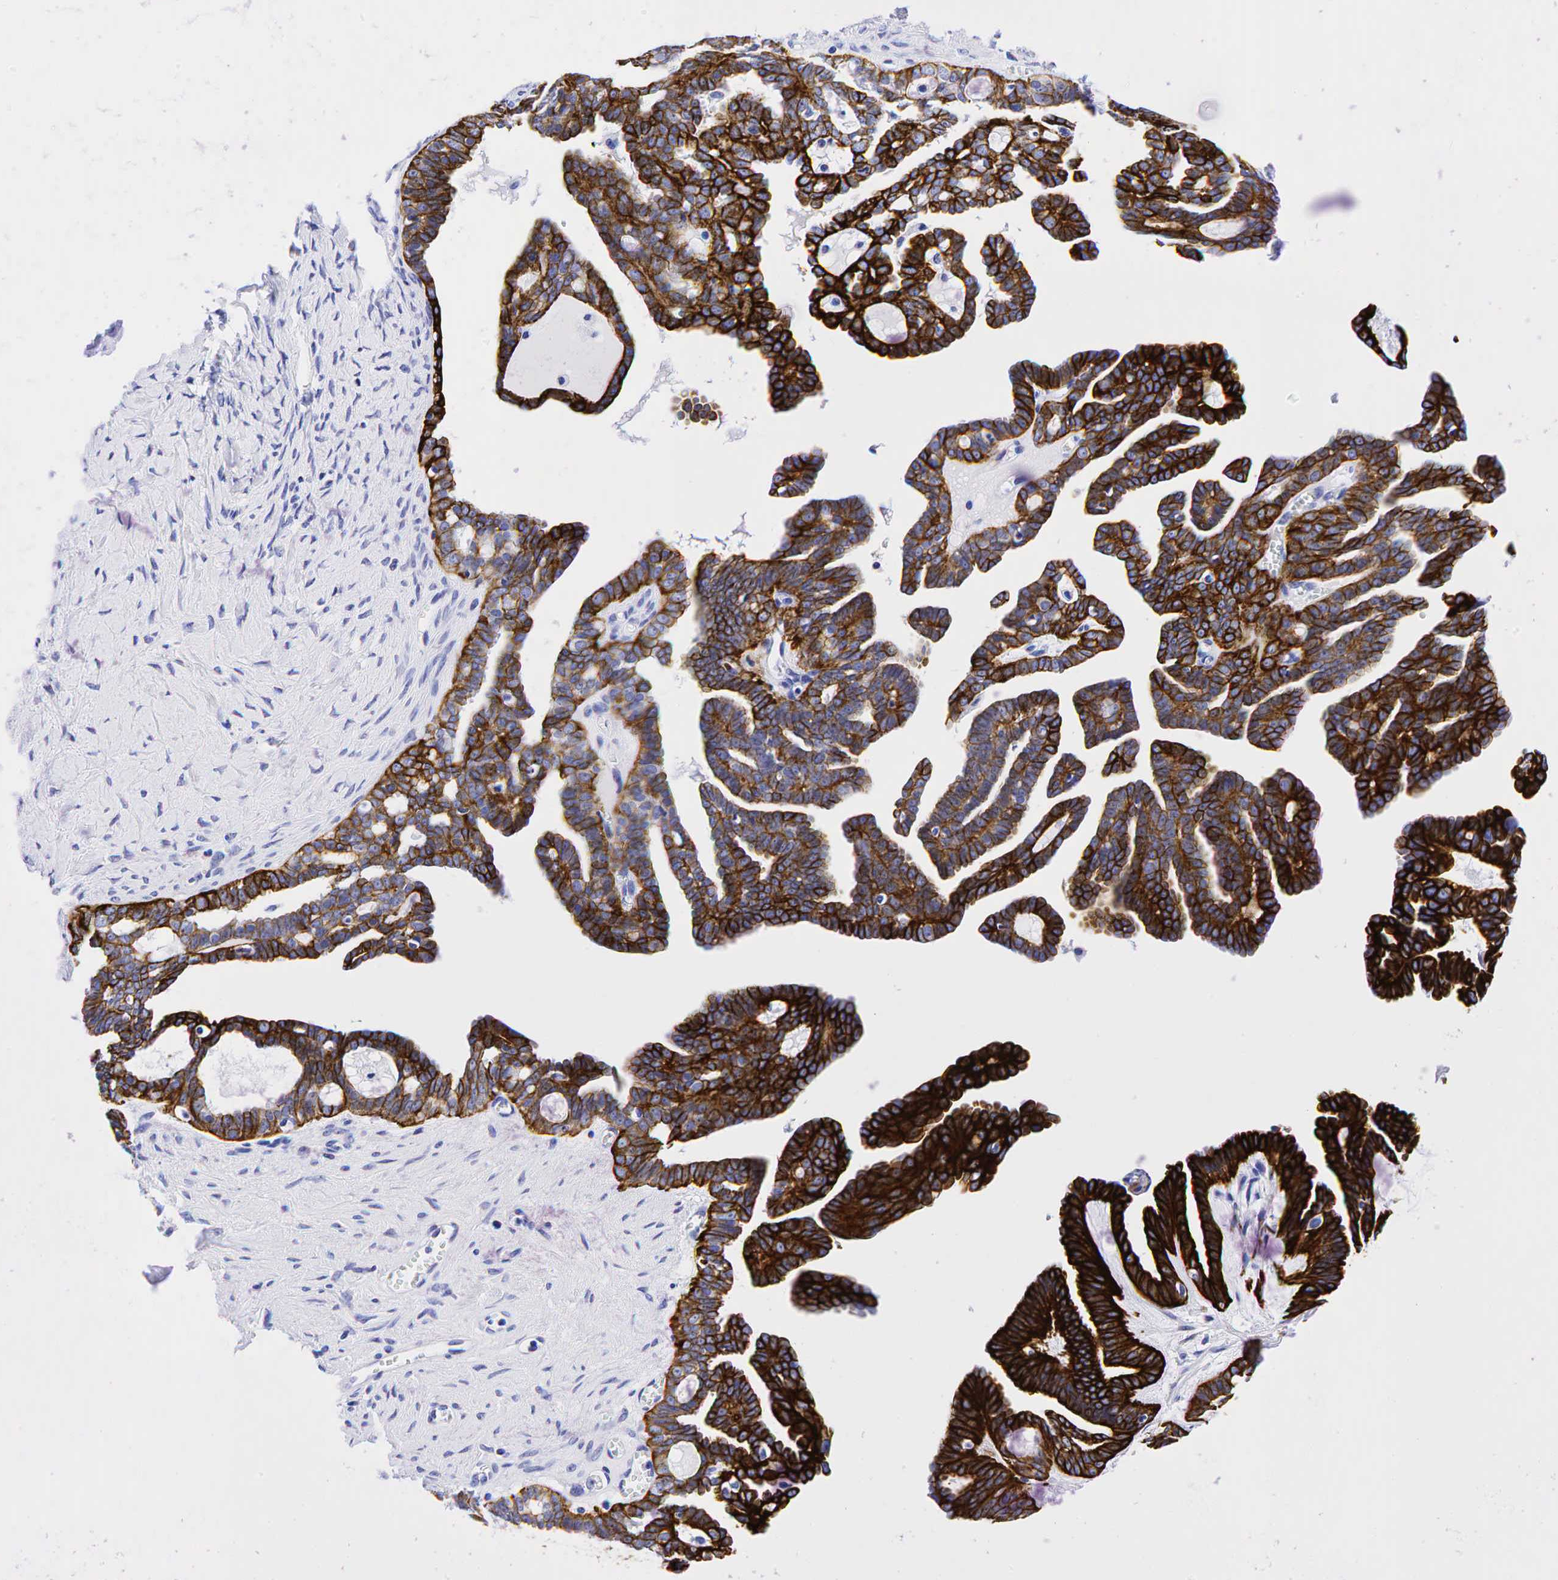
{"staining": {"intensity": "strong", "quantity": ">75%", "location": "cytoplasmic/membranous"}, "tissue": "ovarian cancer", "cell_type": "Tumor cells", "image_type": "cancer", "snomed": [{"axis": "morphology", "description": "Cystadenocarcinoma, serous, NOS"}, {"axis": "topography", "description": "Ovary"}], "caption": "Ovarian cancer was stained to show a protein in brown. There is high levels of strong cytoplasmic/membranous expression in approximately >75% of tumor cells. (brown staining indicates protein expression, while blue staining denotes nuclei).", "gene": "KRT19", "patient": {"sex": "female", "age": 71}}